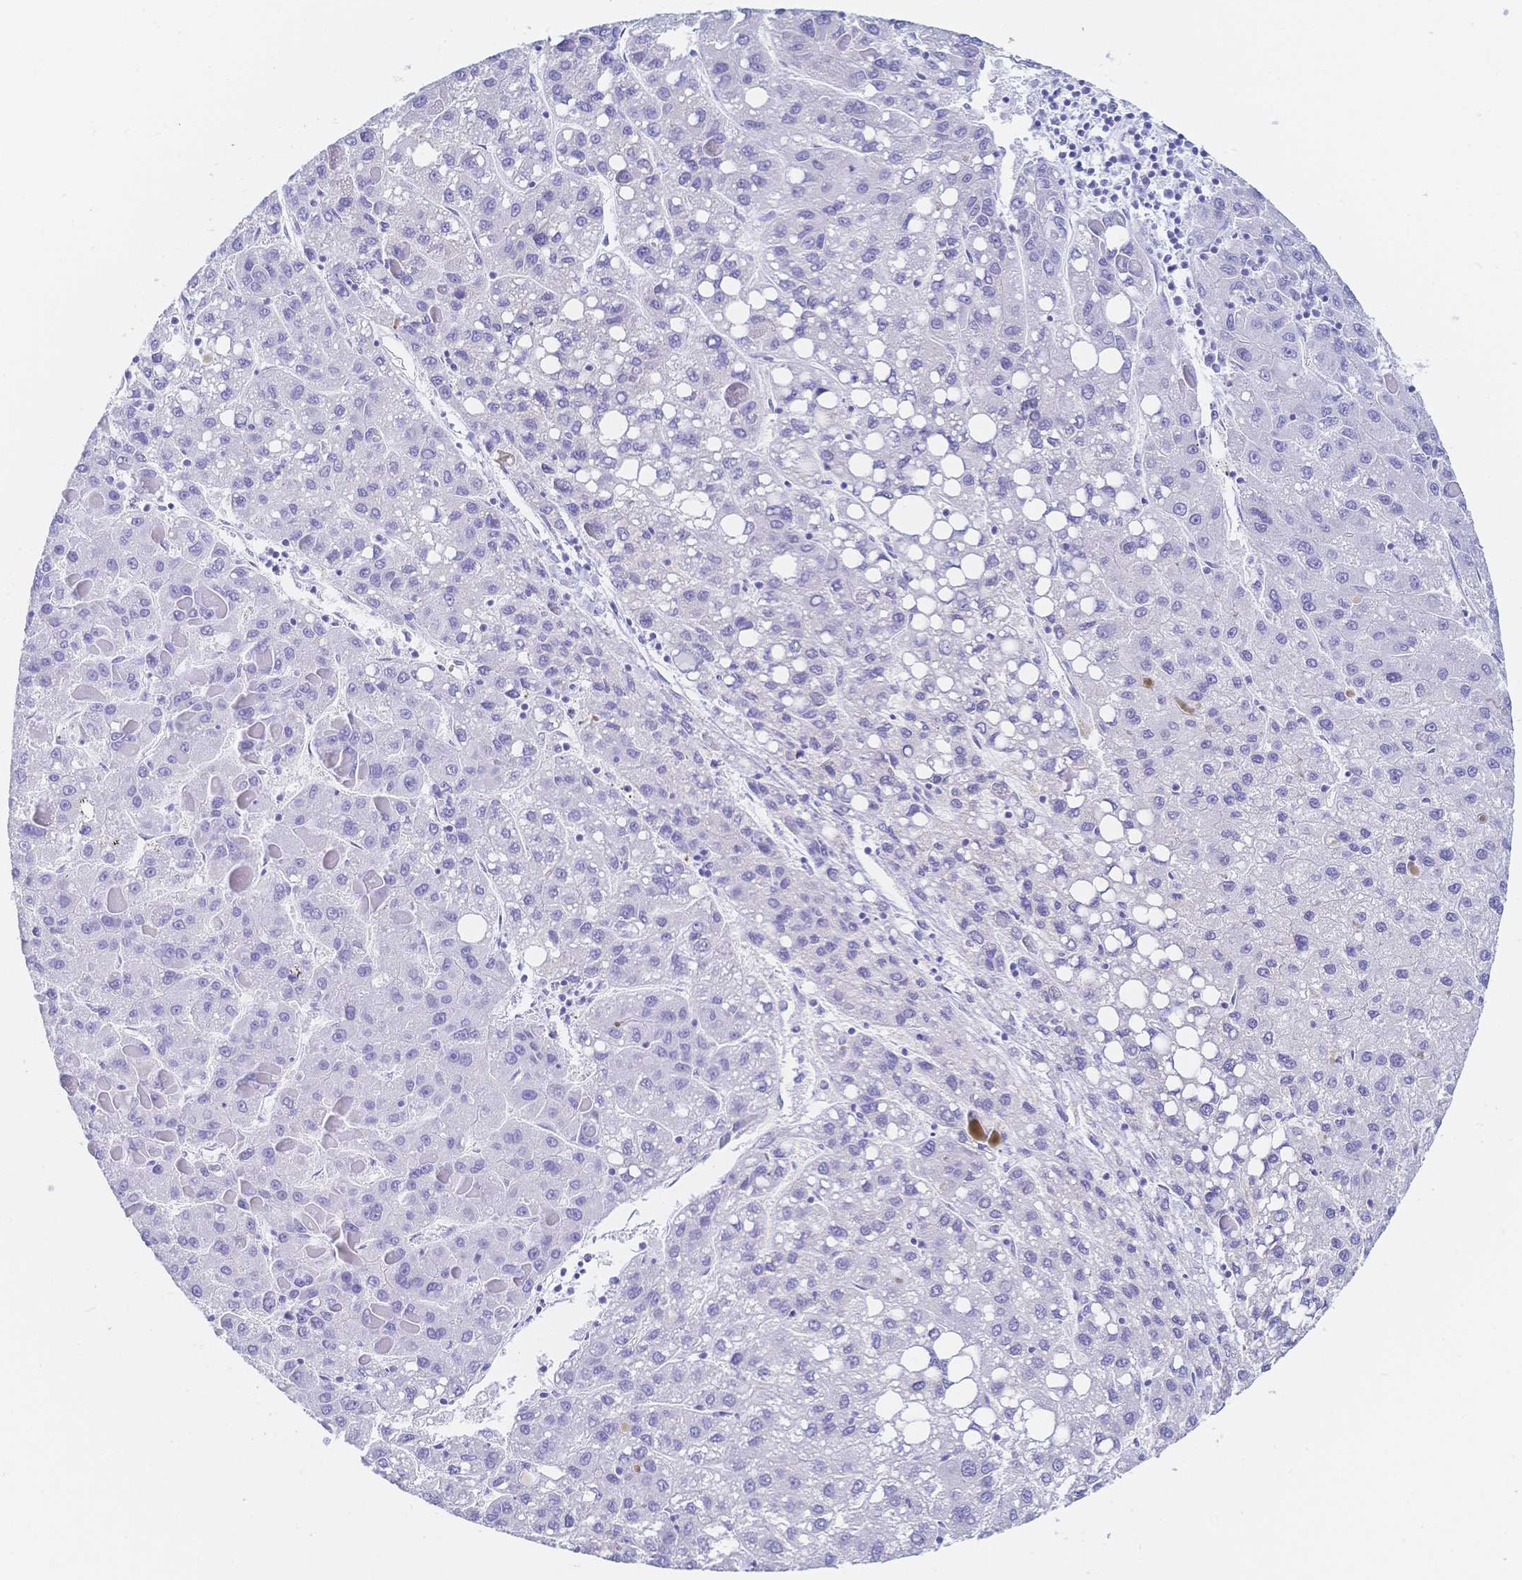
{"staining": {"intensity": "negative", "quantity": "none", "location": "none"}, "tissue": "liver cancer", "cell_type": "Tumor cells", "image_type": "cancer", "snomed": [{"axis": "morphology", "description": "Carcinoma, Hepatocellular, NOS"}, {"axis": "topography", "description": "Liver"}], "caption": "A micrograph of hepatocellular carcinoma (liver) stained for a protein shows no brown staining in tumor cells. Nuclei are stained in blue.", "gene": "MEP1B", "patient": {"sex": "female", "age": 82}}